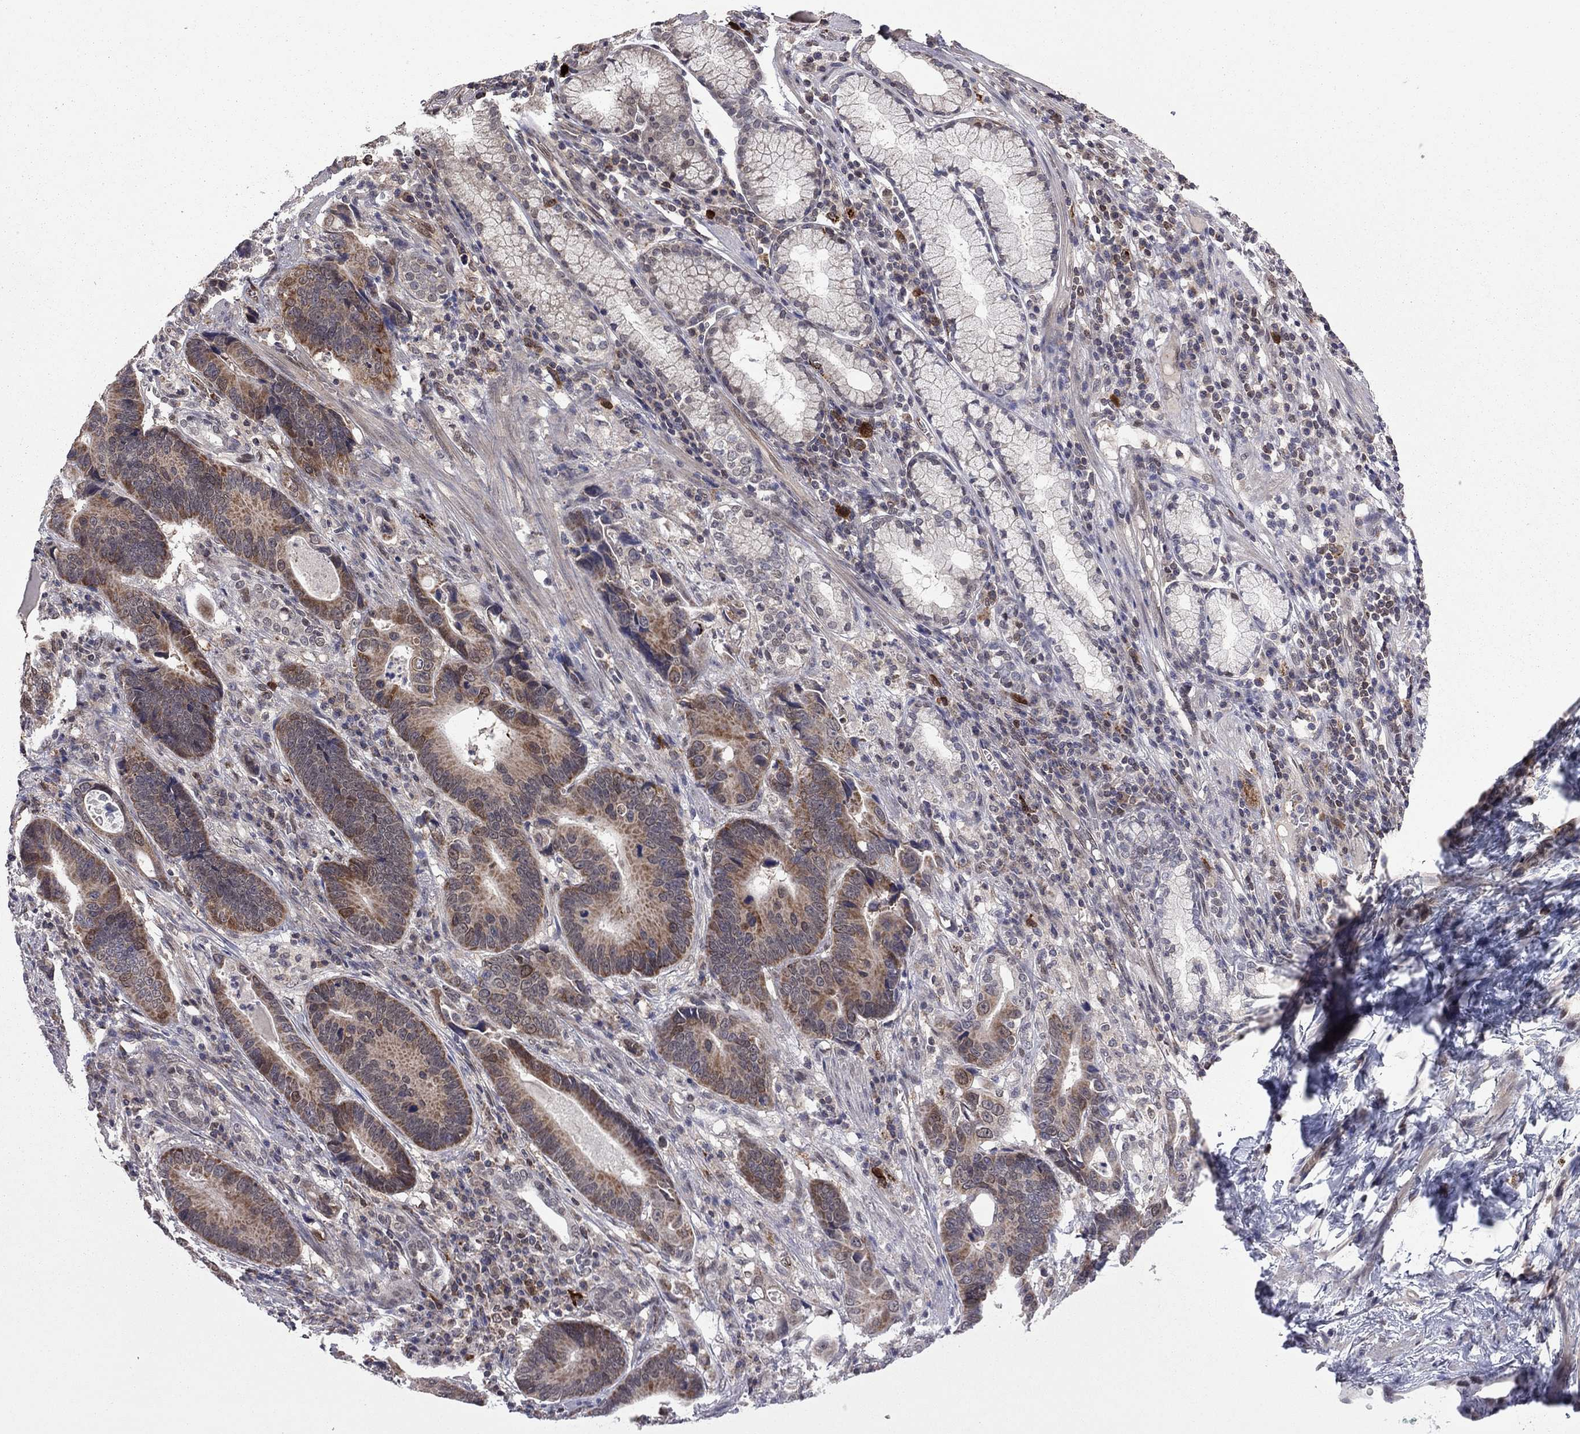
{"staining": {"intensity": "strong", "quantity": "25%-75%", "location": "cytoplasmic/membranous"}, "tissue": "stomach cancer", "cell_type": "Tumor cells", "image_type": "cancer", "snomed": [{"axis": "morphology", "description": "Adenocarcinoma, NOS"}, {"axis": "topography", "description": "Stomach"}], "caption": "The histopathology image demonstrates immunohistochemical staining of stomach cancer (adenocarcinoma). There is strong cytoplasmic/membranous staining is seen in about 25%-75% of tumor cells. Nuclei are stained in blue.", "gene": "GPAA1", "patient": {"sex": "male", "age": 84}}